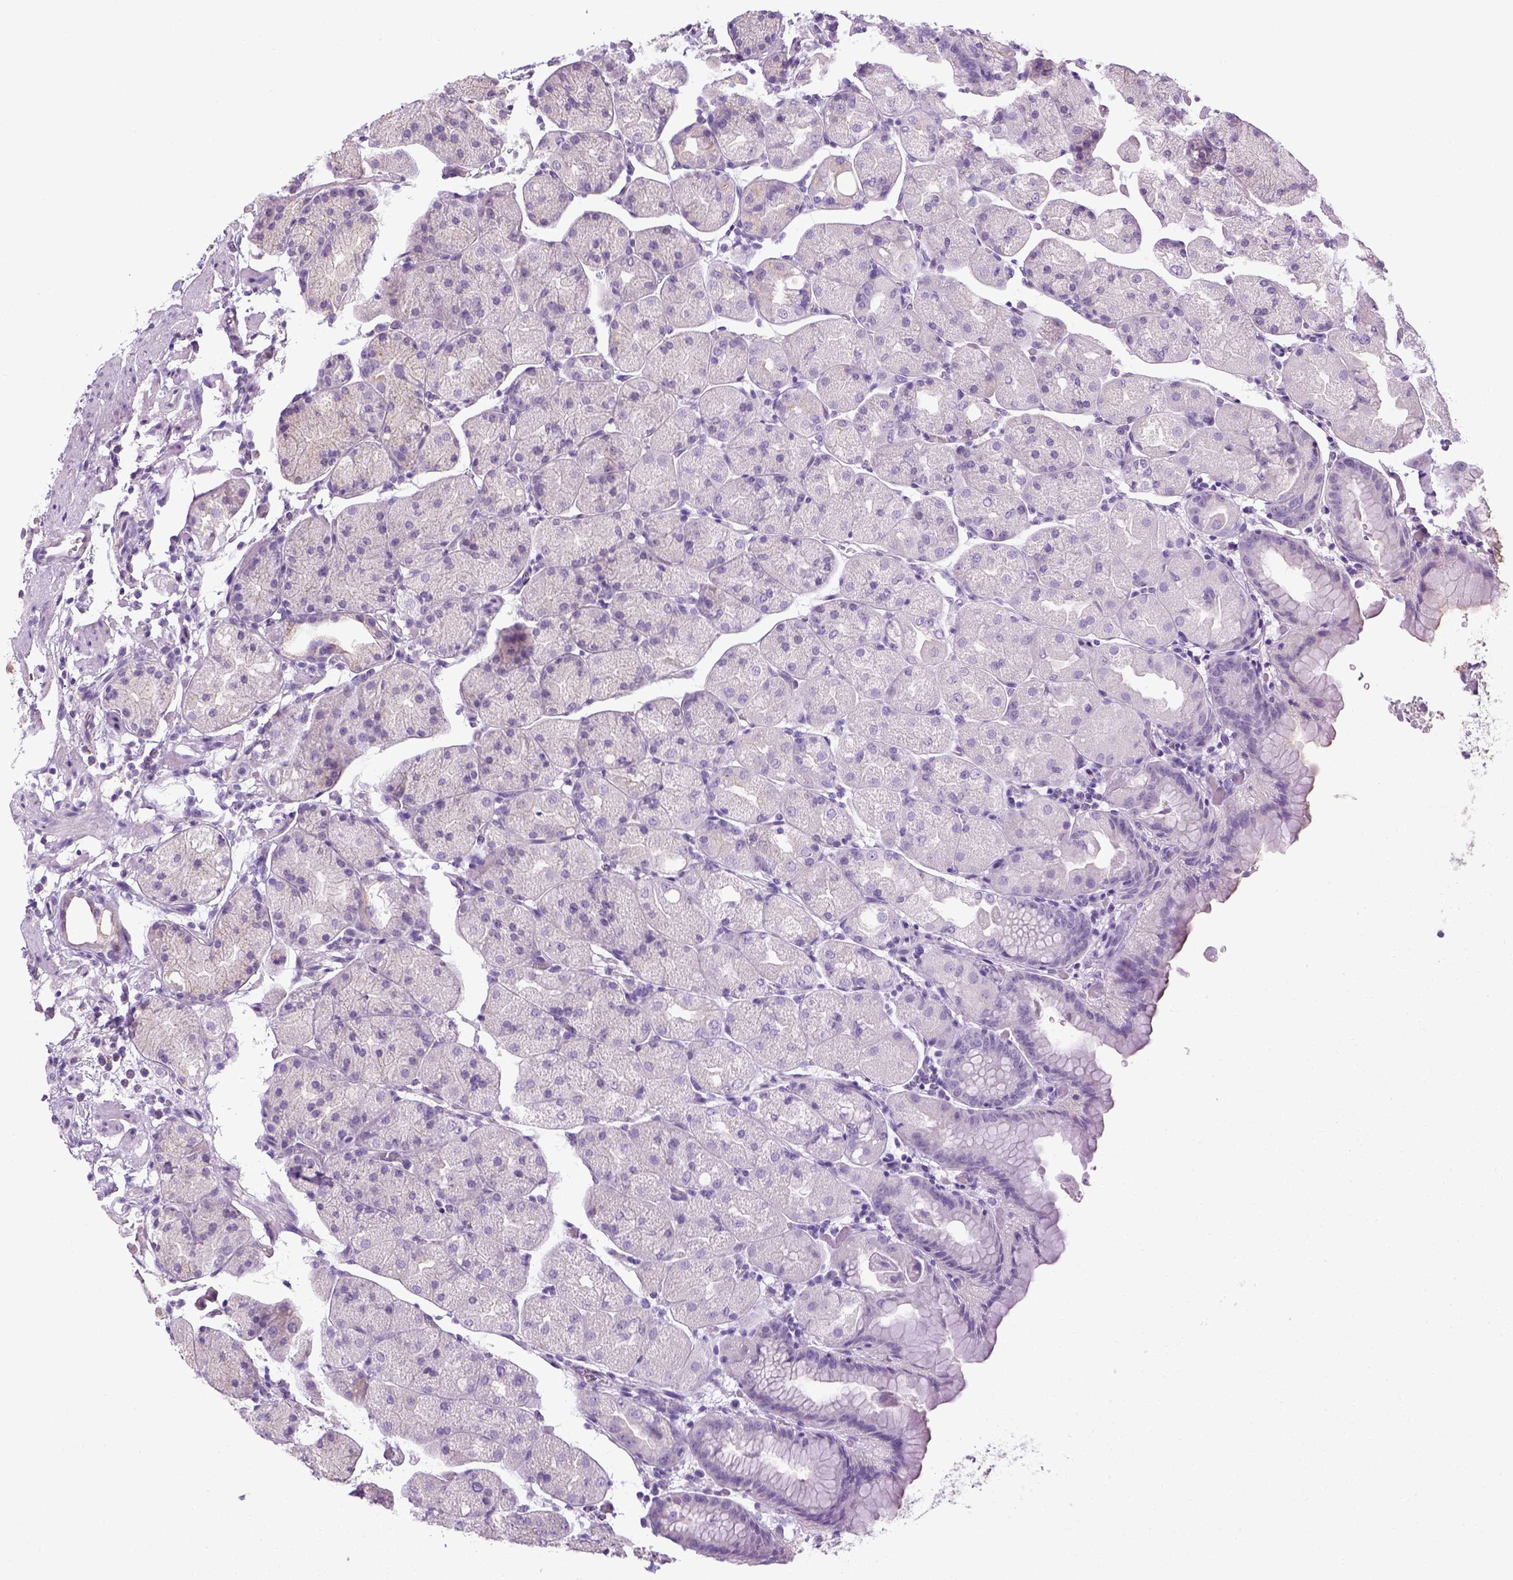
{"staining": {"intensity": "negative", "quantity": "none", "location": "none"}, "tissue": "stomach", "cell_type": "Glandular cells", "image_type": "normal", "snomed": [{"axis": "morphology", "description": "Normal tissue, NOS"}, {"axis": "topography", "description": "Stomach, upper"}, {"axis": "topography", "description": "Stomach"}, {"axis": "topography", "description": "Stomach, lower"}], "caption": "DAB immunohistochemical staining of benign human stomach exhibits no significant staining in glandular cells.", "gene": "LGSN", "patient": {"sex": "male", "age": 62}}